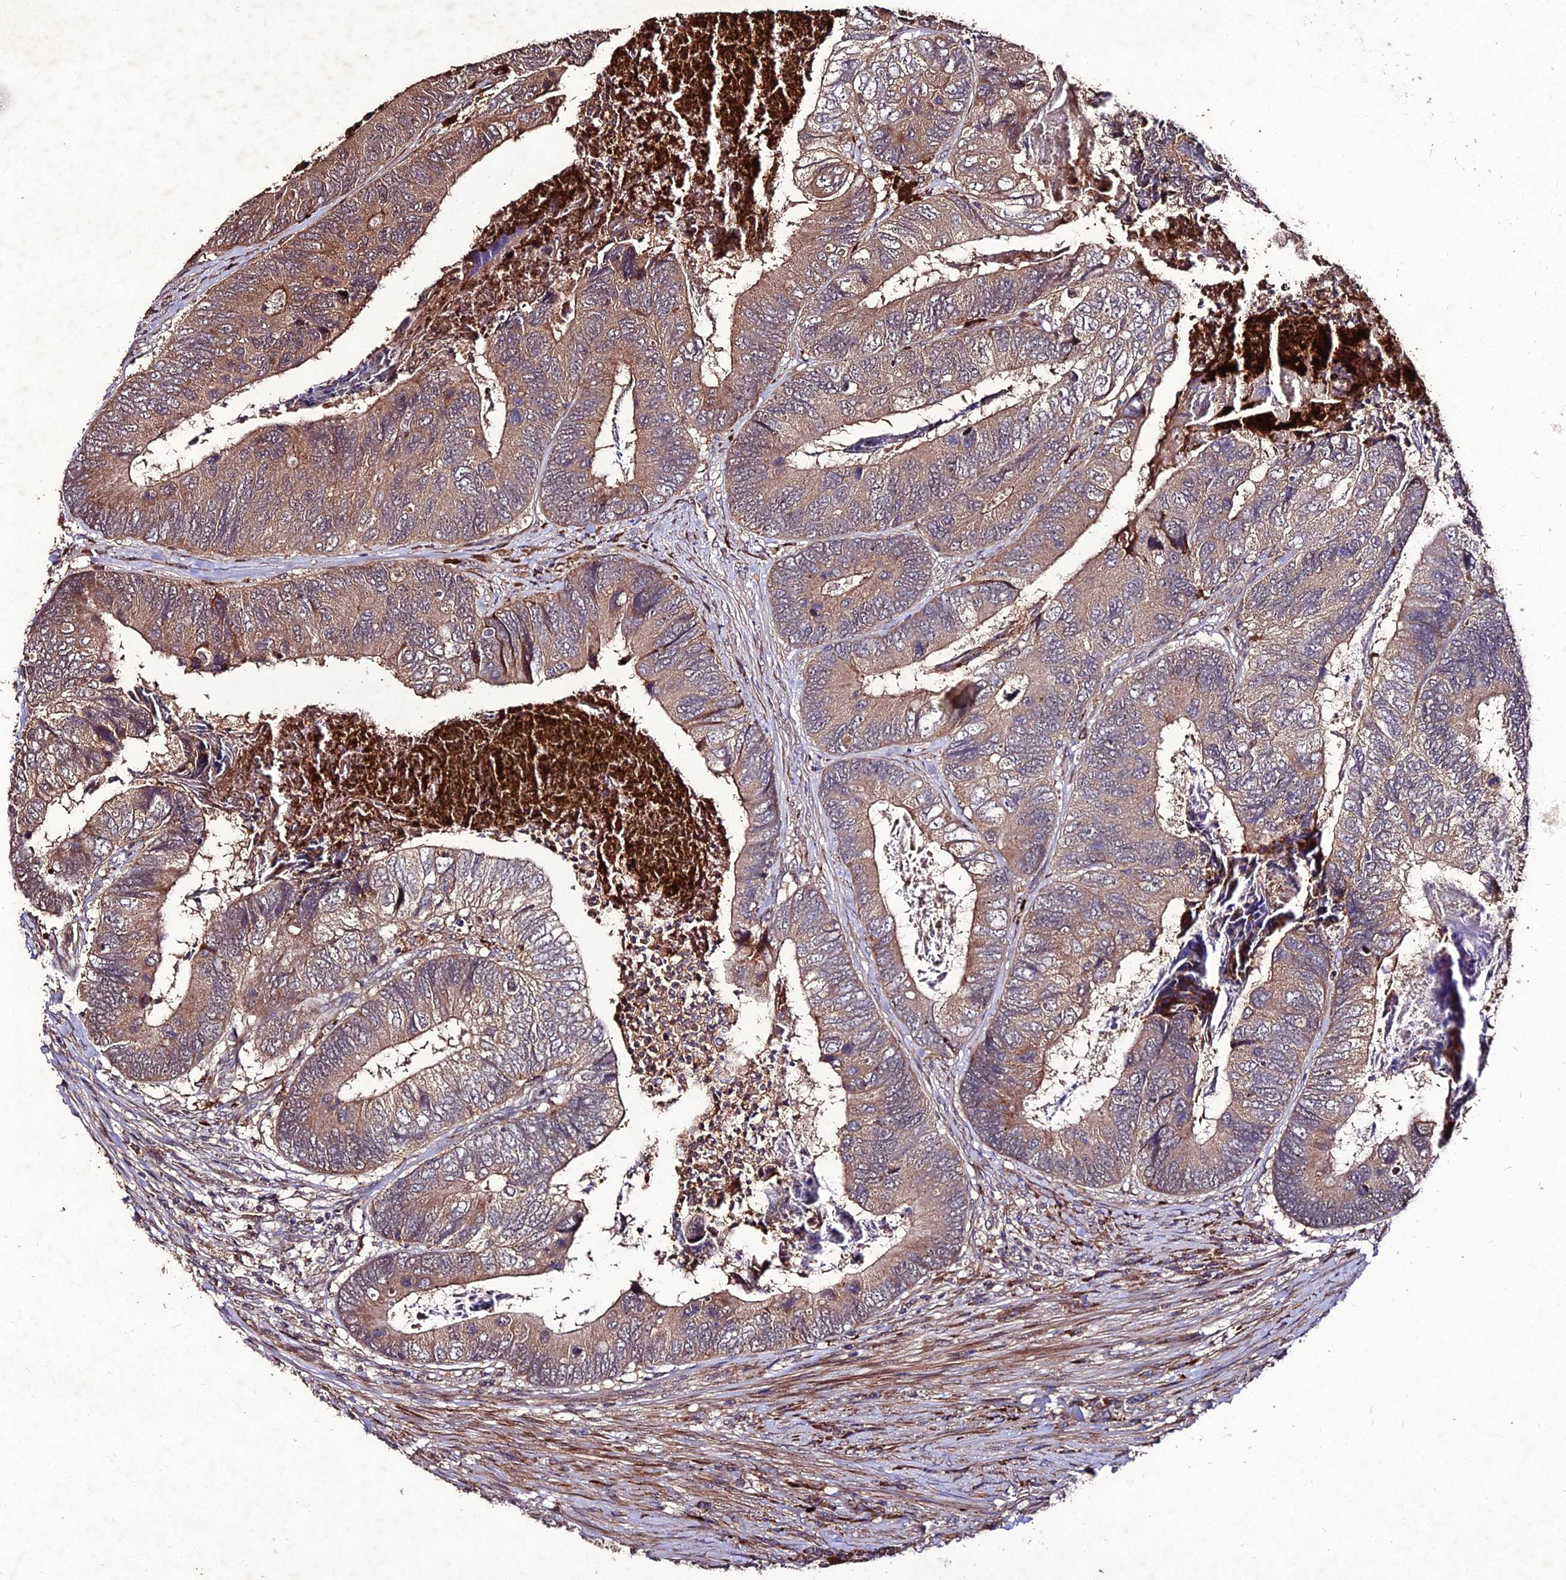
{"staining": {"intensity": "moderate", "quantity": ">75%", "location": "cytoplasmic/membranous"}, "tissue": "colorectal cancer", "cell_type": "Tumor cells", "image_type": "cancer", "snomed": [{"axis": "morphology", "description": "Adenocarcinoma, NOS"}, {"axis": "topography", "description": "Colon"}], "caption": "DAB immunohistochemical staining of colorectal adenocarcinoma displays moderate cytoplasmic/membranous protein positivity in about >75% of tumor cells.", "gene": "ZNF766", "patient": {"sex": "female", "age": 67}}